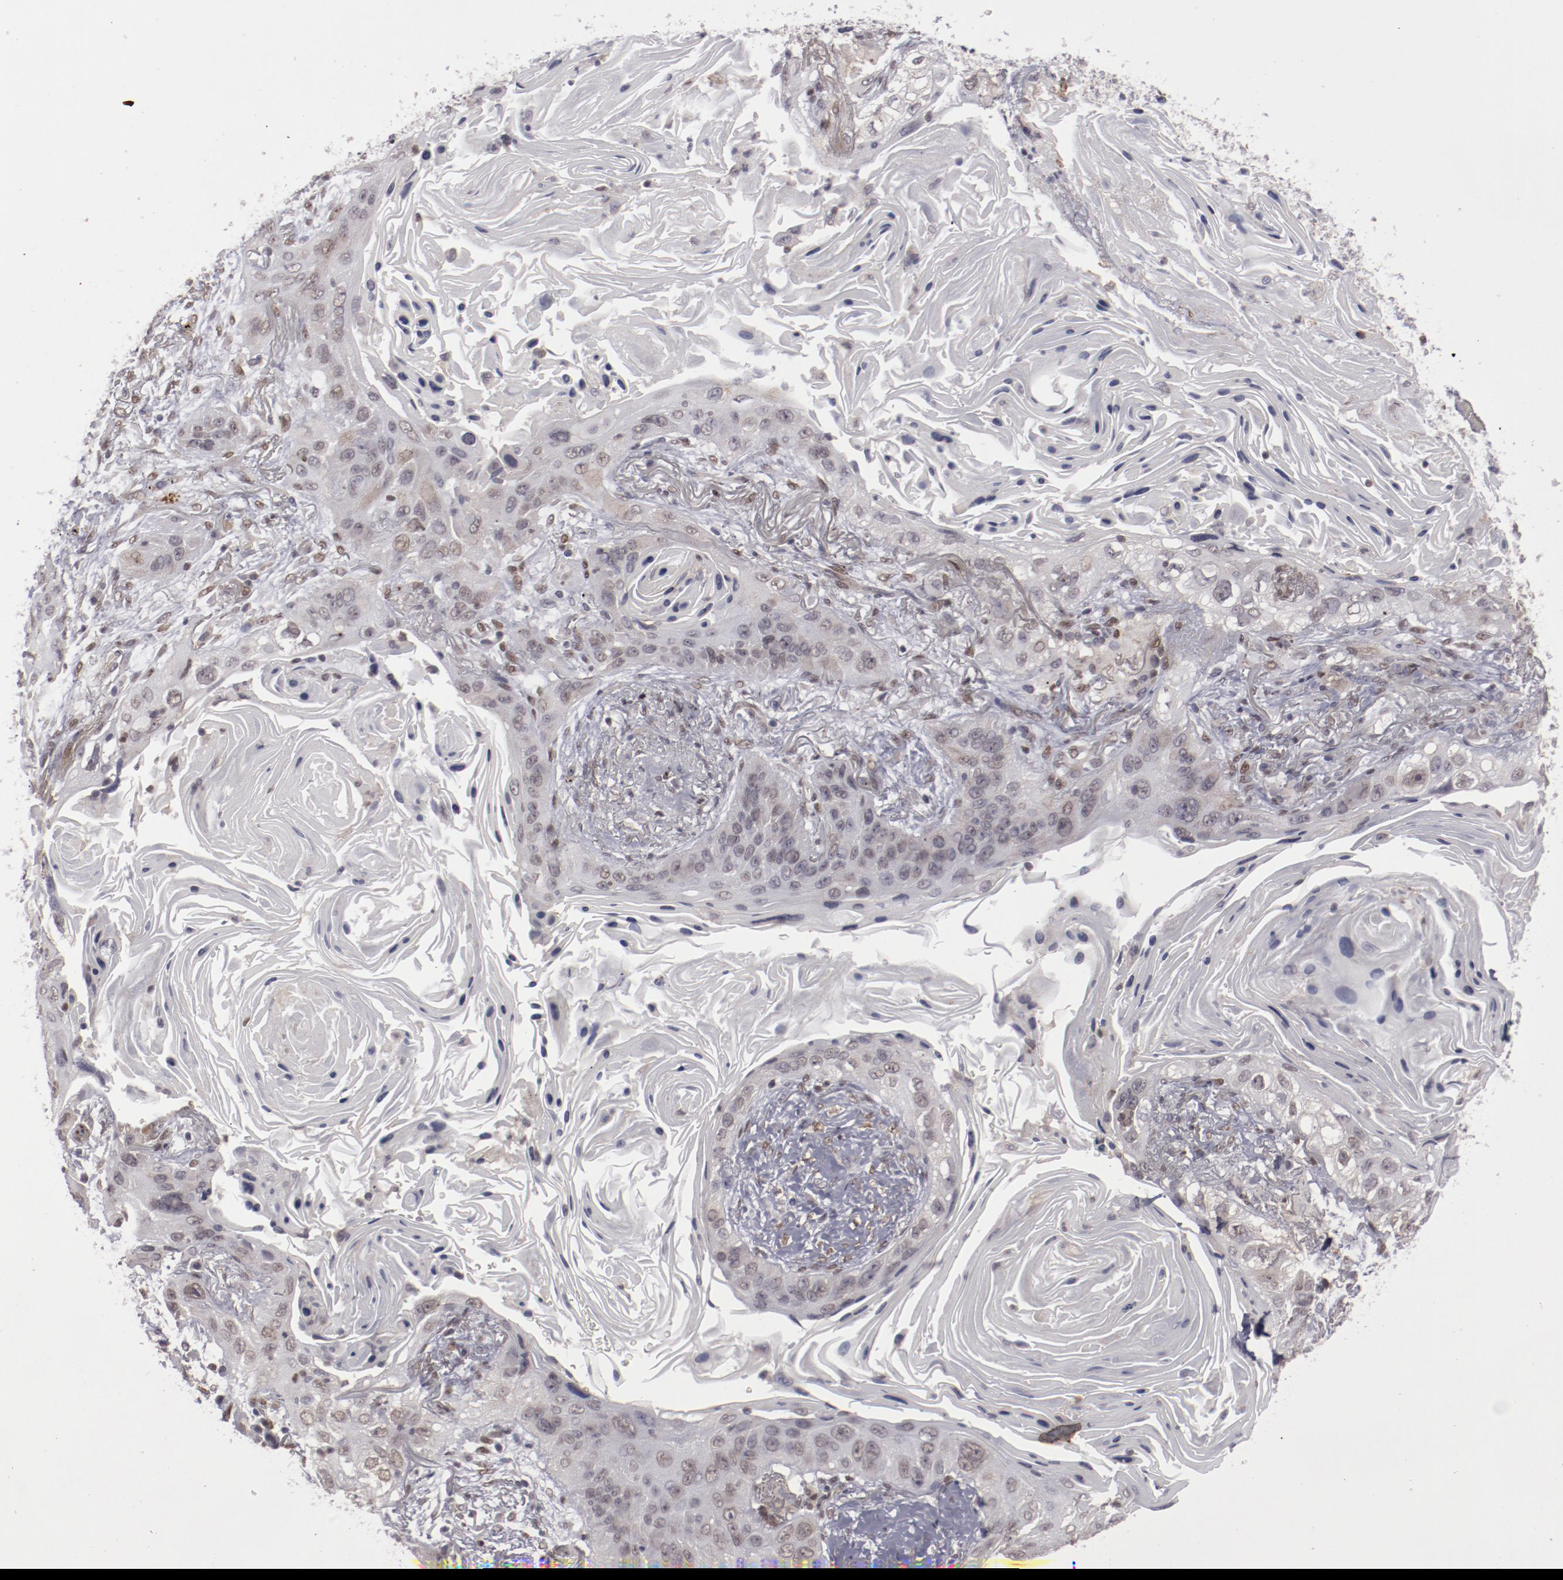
{"staining": {"intensity": "negative", "quantity": "none", "location": "none"}, "tissue": "lung cancer", "cell_type": "Tumor cells", "image_type": "cancer", "snomed": [{"axis": "morphology", "description": "Squamous cell carcinoma, NOS"}, {"axis": "topography", "description": "Lung"}], "caption": "This is an immunohistochemistry (IHC) image of human squamous cell carcinoma (lung). There is no positivity in tumor cells.", "gene": "LEF1", "patient": {"sex": "female", "age": 67}}